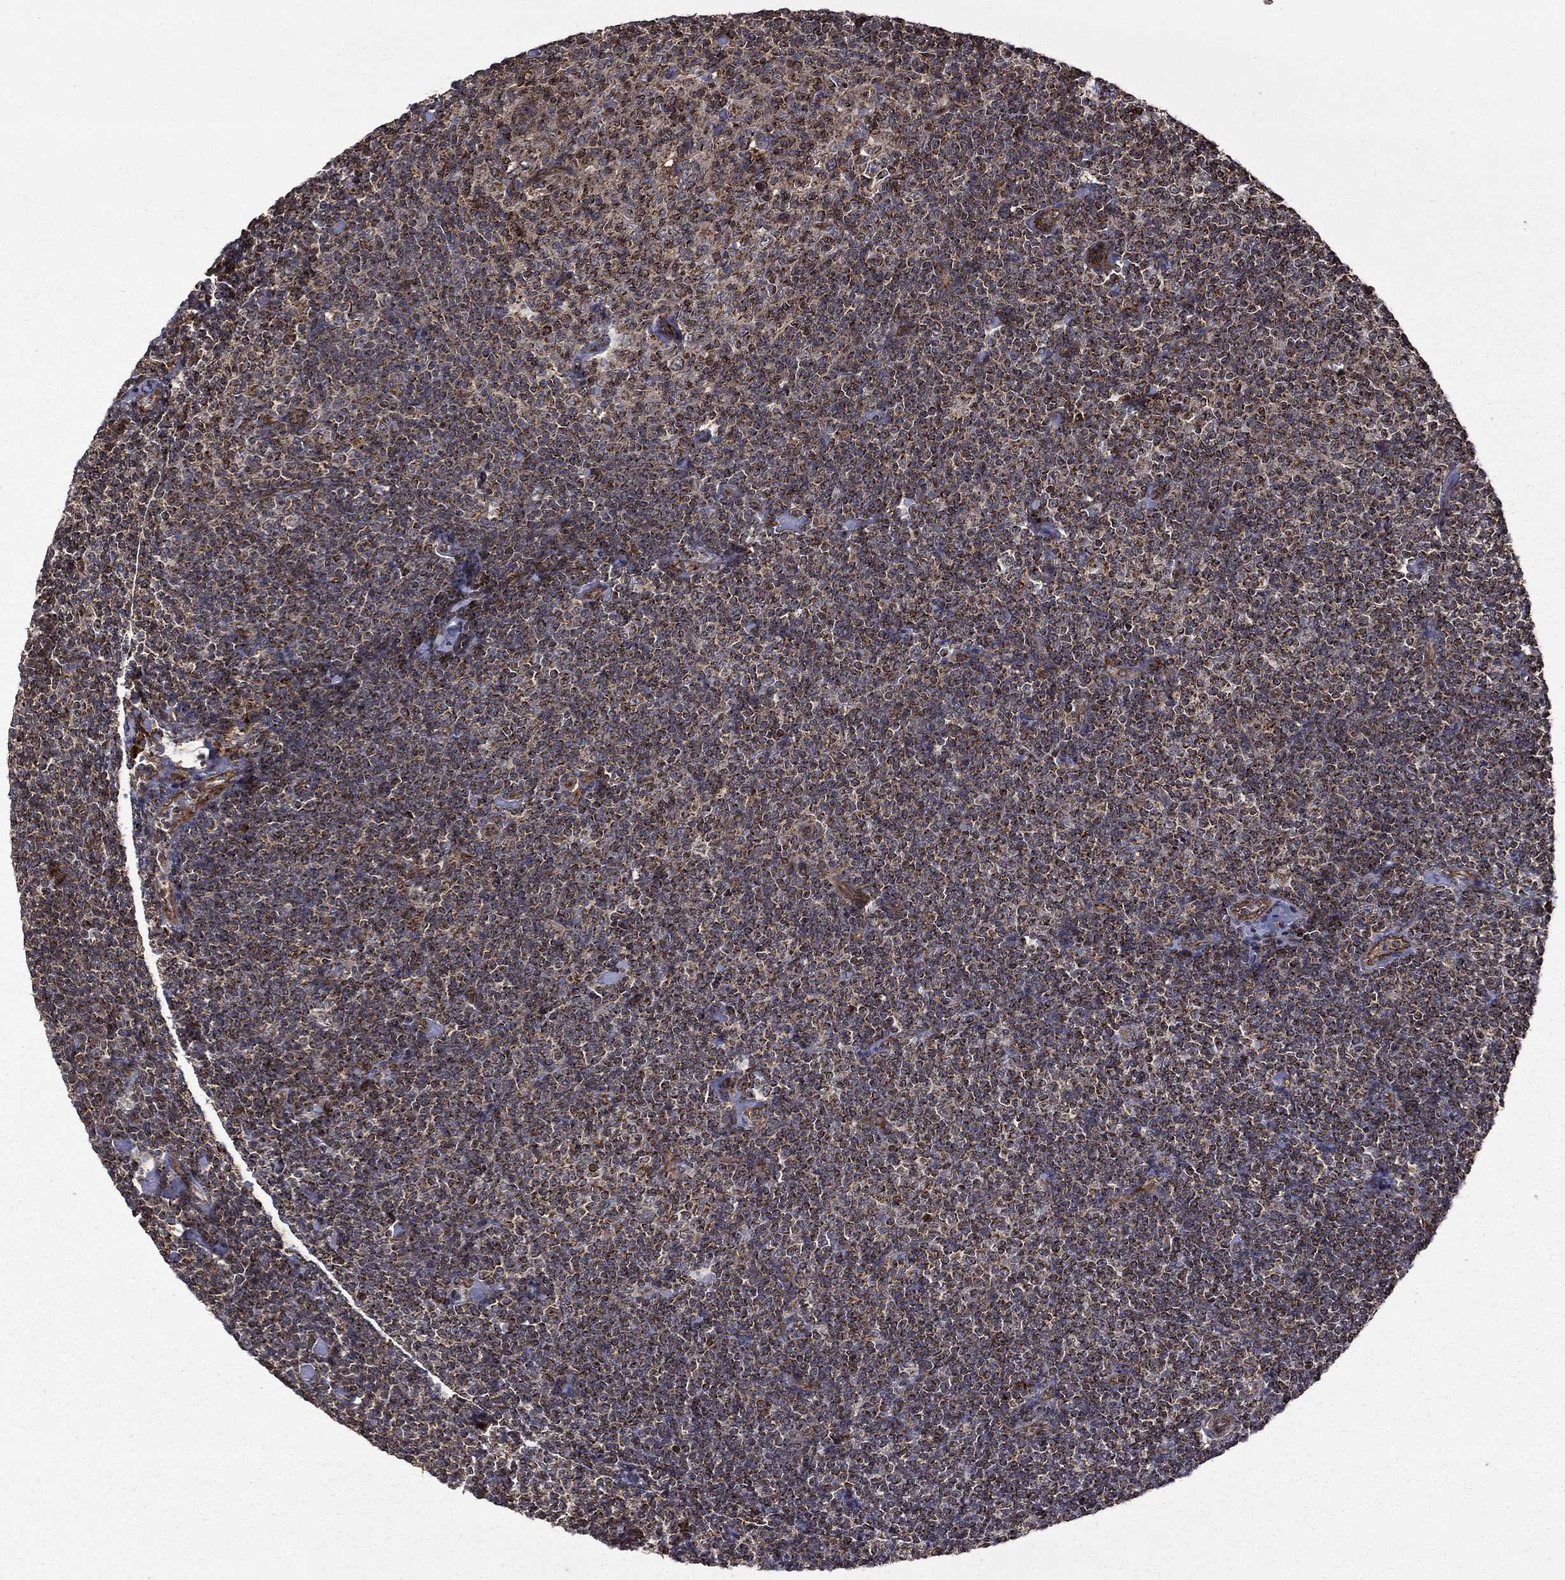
{"staining": {"intensity": "strong", "quantity": ">75%", "location": "cytoplasmic/membranous"}, "tissue": "lymphoma", "cell_type": "Tumor cells", "image_type": "cancer", "snomed": [{"axis": "morphology", "description": "Malignant lymphoma, non-Hodgkin's type, Low grade"}, {"axis": "topography", "description": "Lymph node"}], "caption": "Immunohistochemistry photomicrograph of lymphoma stained for a protein (brown), which demonstrates high levels of strong cytoplasmic/membranous positivity in approximately >75% of tumor cells.", "gene": "GIMAP6", "patient": {"sex": "male", "age": 81}}